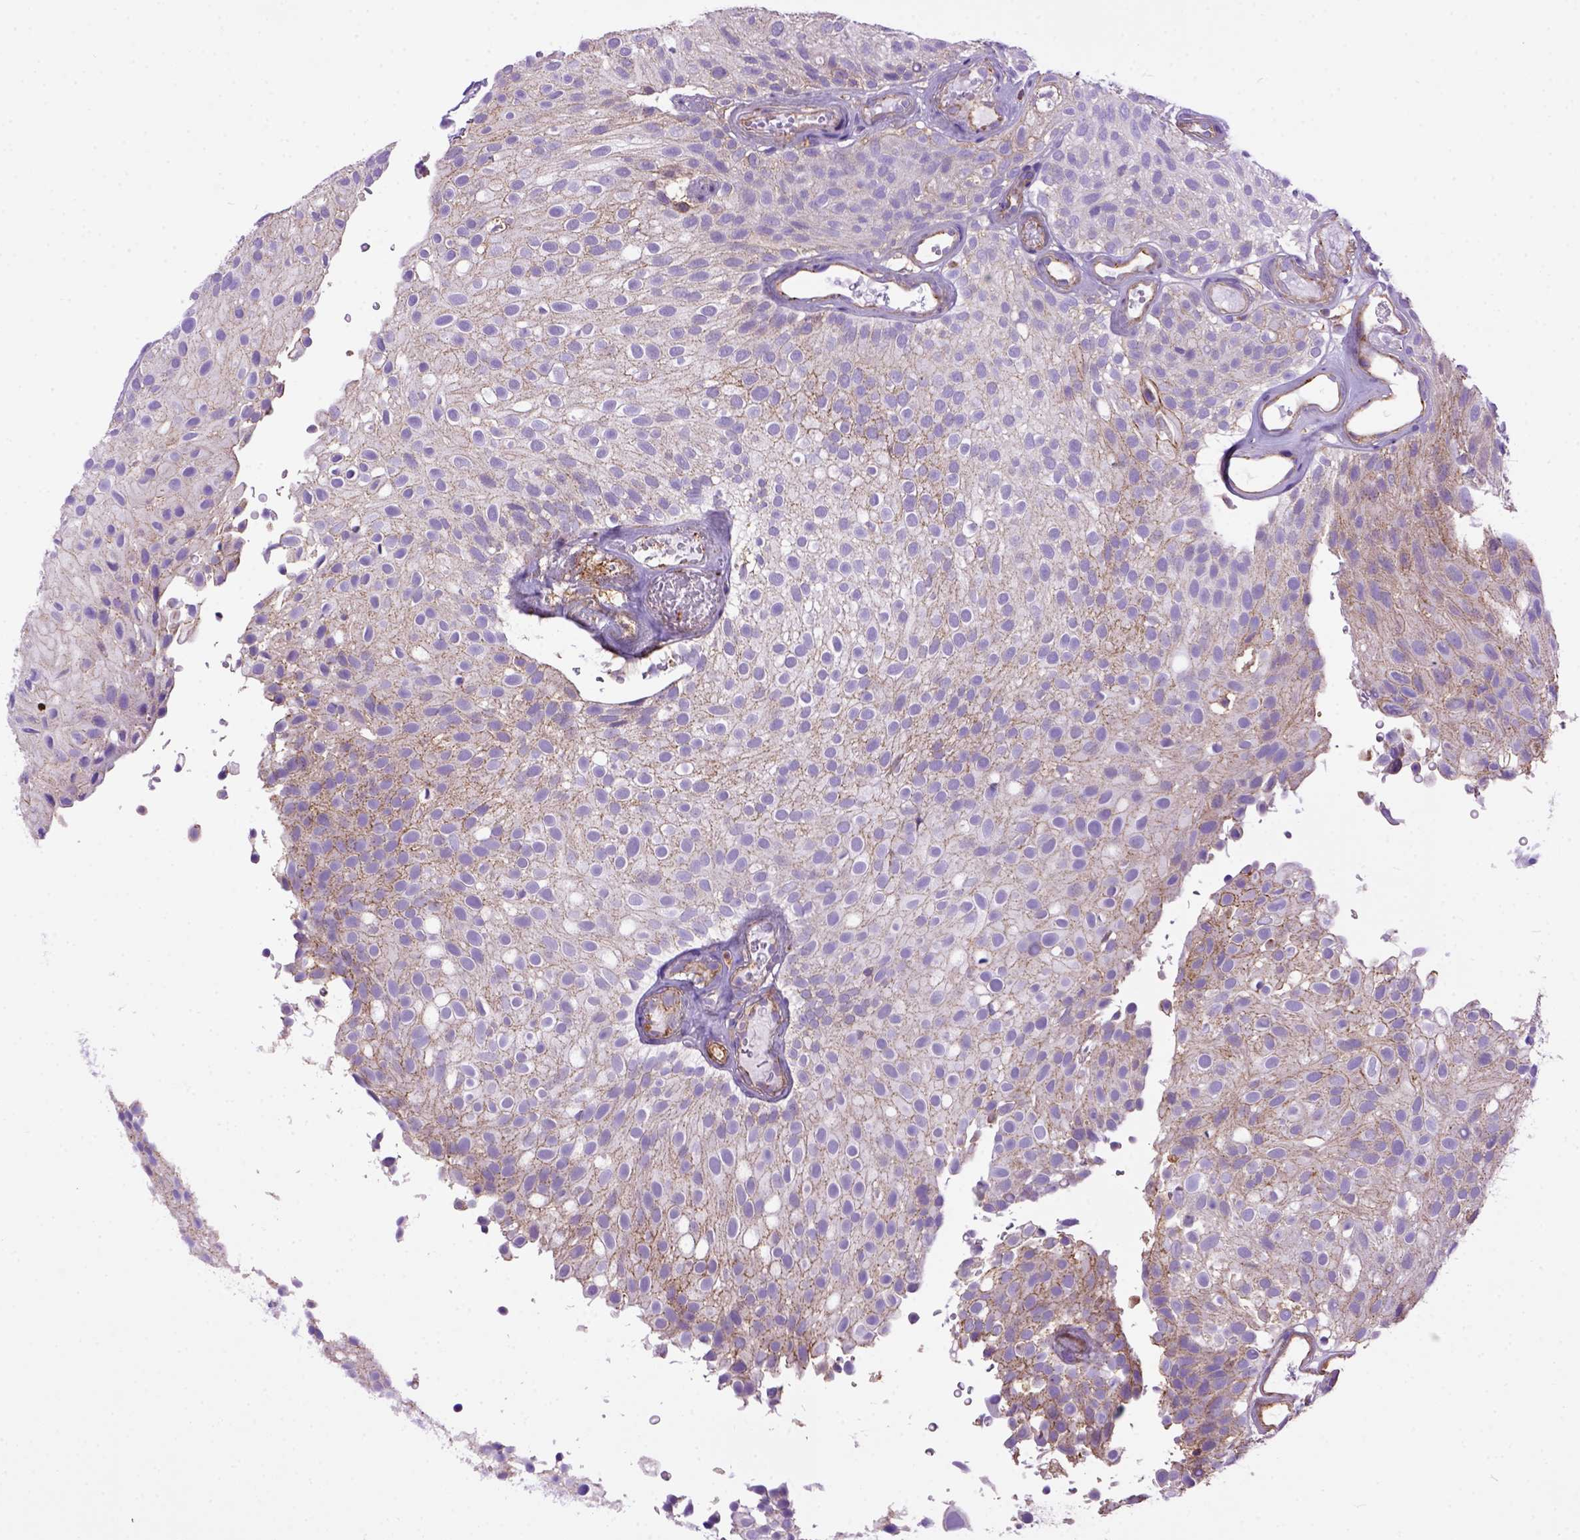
{"staining": {"intensity": "moderate", "quantity": "25%-75%", "location": "cytoplasmic/membranous"}, "tissue": "urothelial cancer", "cell_type": "Tumor cells", "image_type": "cancer", "snomed": [{"axis": "morphology", "description": "Urothelial carcinoma, Low grade"}, {"axis": "topography", "description": "Urinary bladder"}], "caption": "Immunohistochemical staining of urothelial carcinoma (low-grade) exhibits medium levels of moderate cytoplasmic/membranous protein expression in about 25%-75% of tumor cells.", "gene": "MVP", "patient": {"sex": "male", "age": 78}}